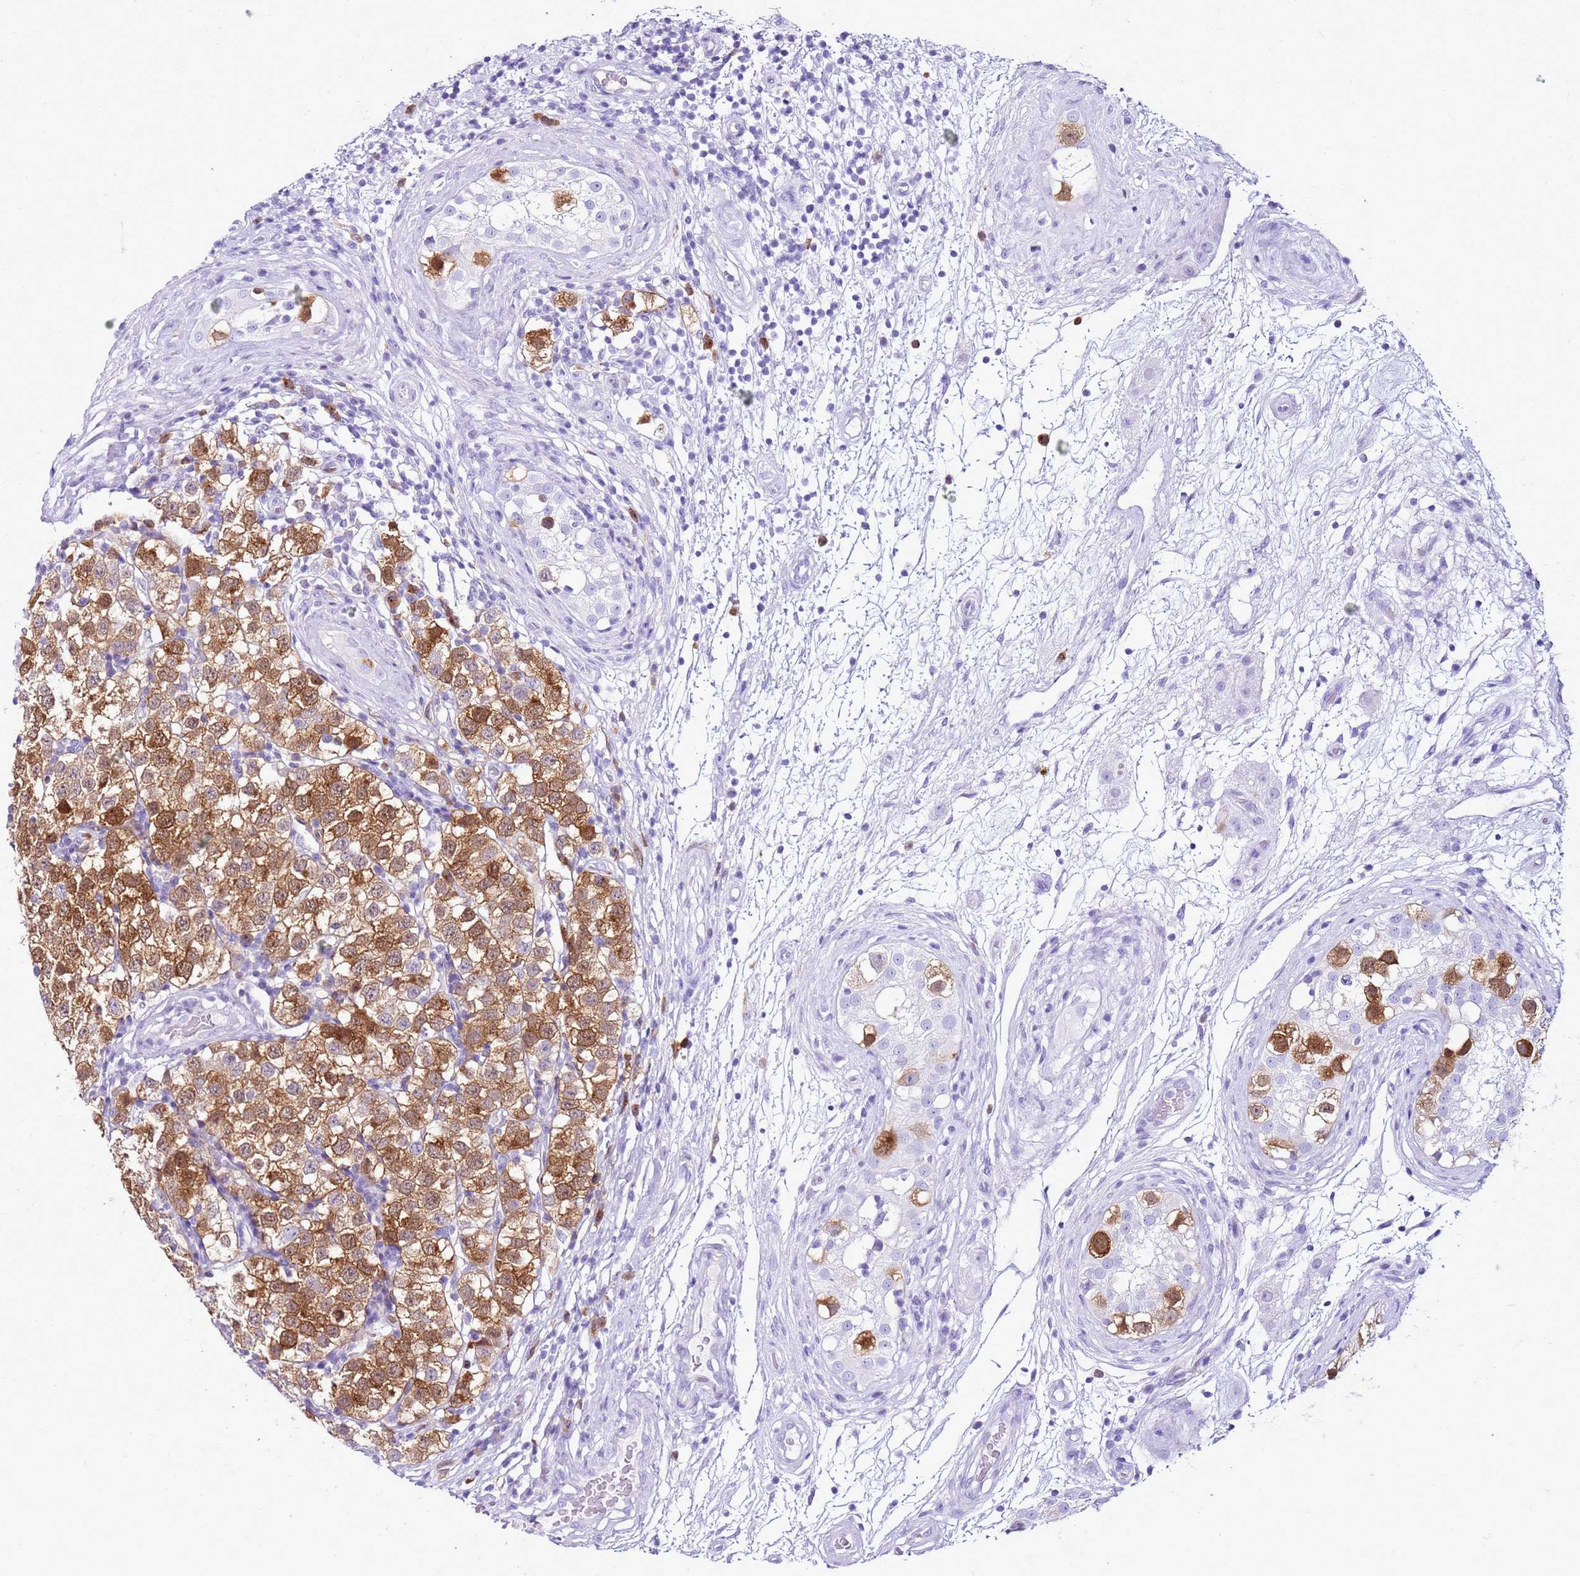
{"staining": {"intensity": "strong", "quantity": ">75%", "location": "cytoplasmic/membranous,nuclear"}, "tissue": "testis cancer", "cell_type": "Tumor cells", "image_type": "cancer", "snomed": [{"axis": "morphology", "description": "Seminoma, NOS"}, {"axis": "topography", "description": "Testis"}], "caption": "Human testis cancer (seminoma) stained for a protein (brown) displays strong cytoplasmic/membranous and nuclear positive staining in approximately >75% of tumor cells.", "gene": "SPC25", "patient": {"sex": "male", "age": 34}}